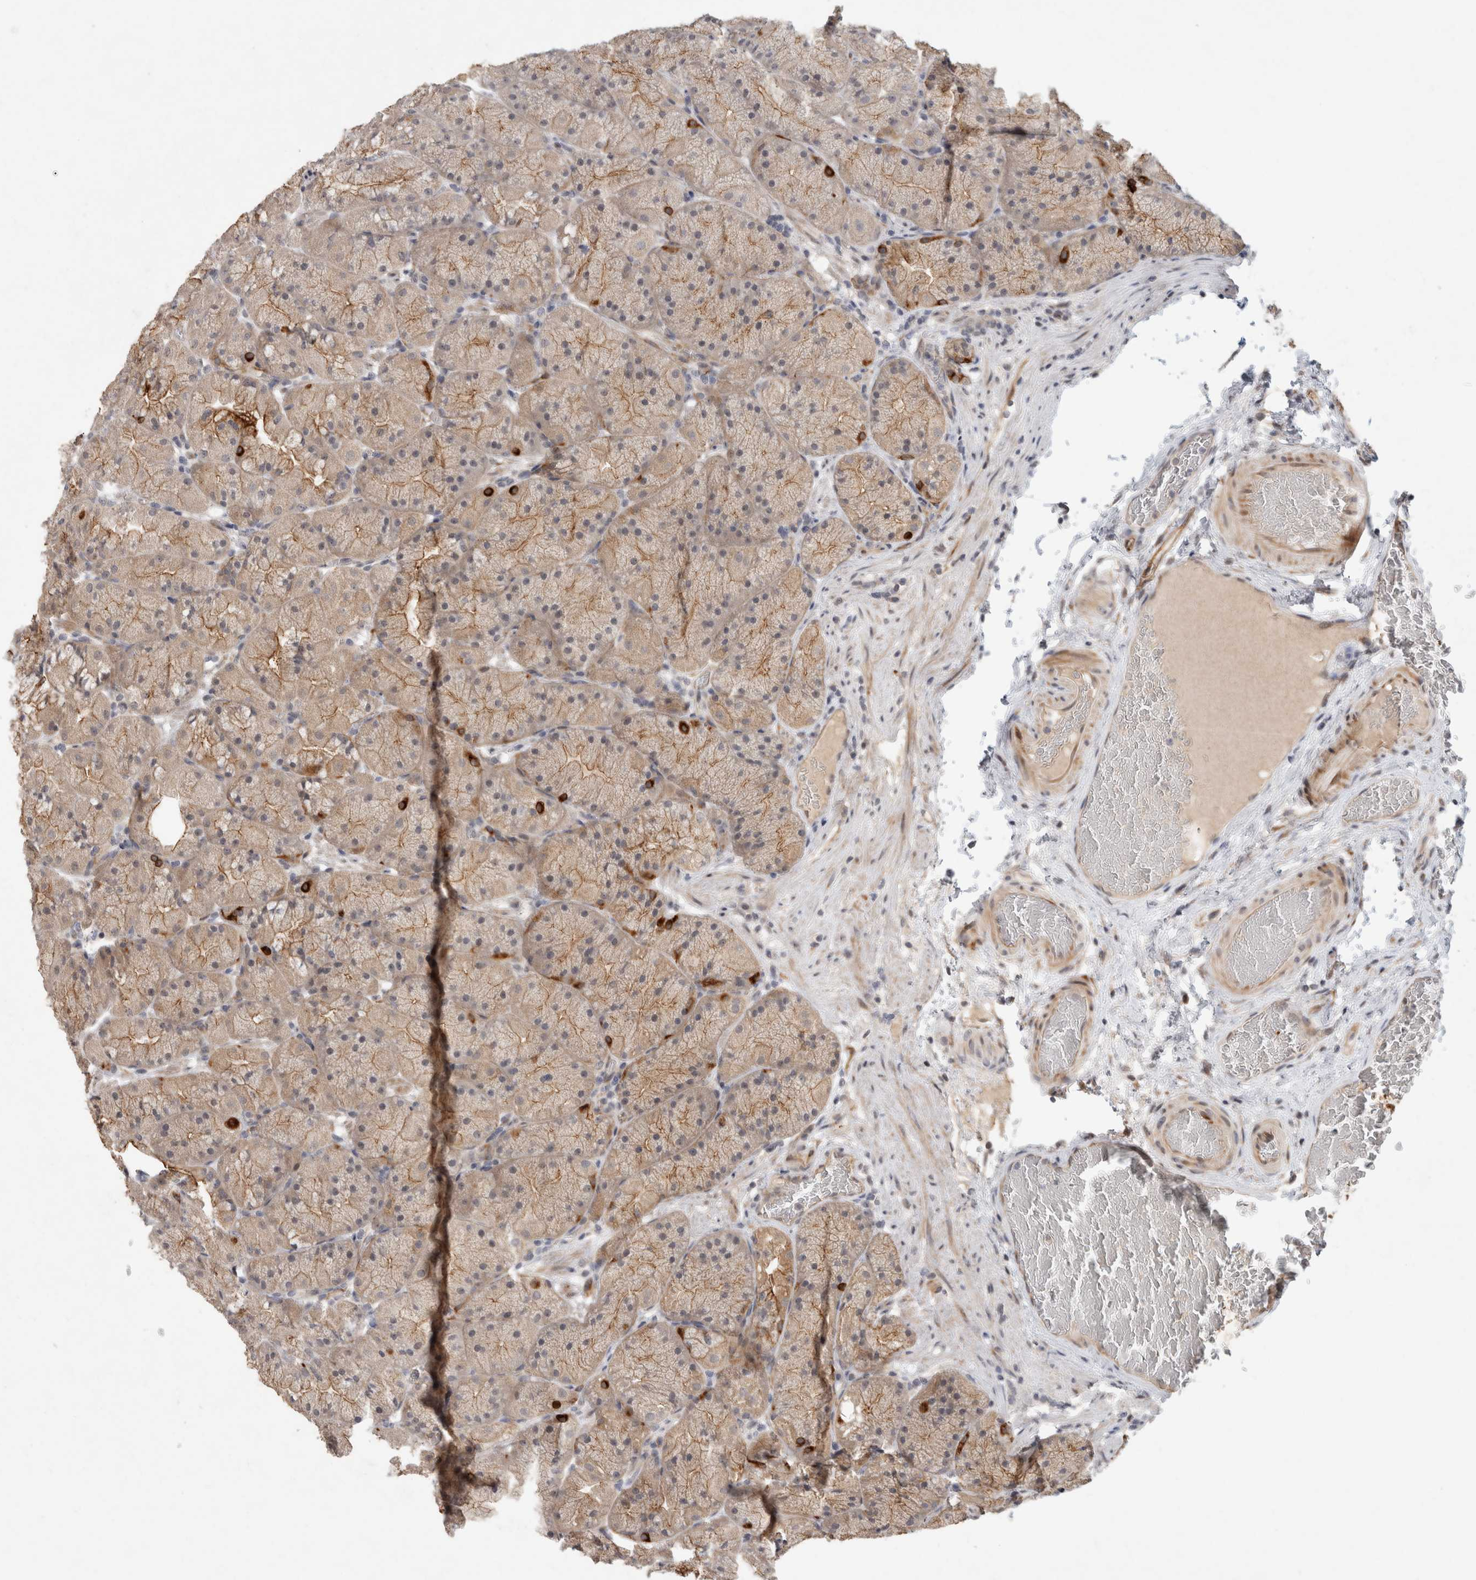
{"staining": {"intensity": "strong", "quantity": "25%-75%", "location": "cytoplasmic/membranous"}, "tissue": "stomach", "cell_type": "Glandular cells", "image_type": "normal", "snomed": [{"axis": "morphology", "description": "Normal tissue, NOS"}, {"axis": "topography", "description": "Stomach, upper"}, {"axis": "topography", "description": "Stomach"}], "caption": "Protein analysis of unremarkable stomach reveals strong cytoplasmic/membranous staining in approximately 25%-75% of glandular cells. (brown staining indicates protein expression, while blue staining denotes nuclei).", "gene": "CRISPLD1", "patient": {"sex": "male", "age": 48}}